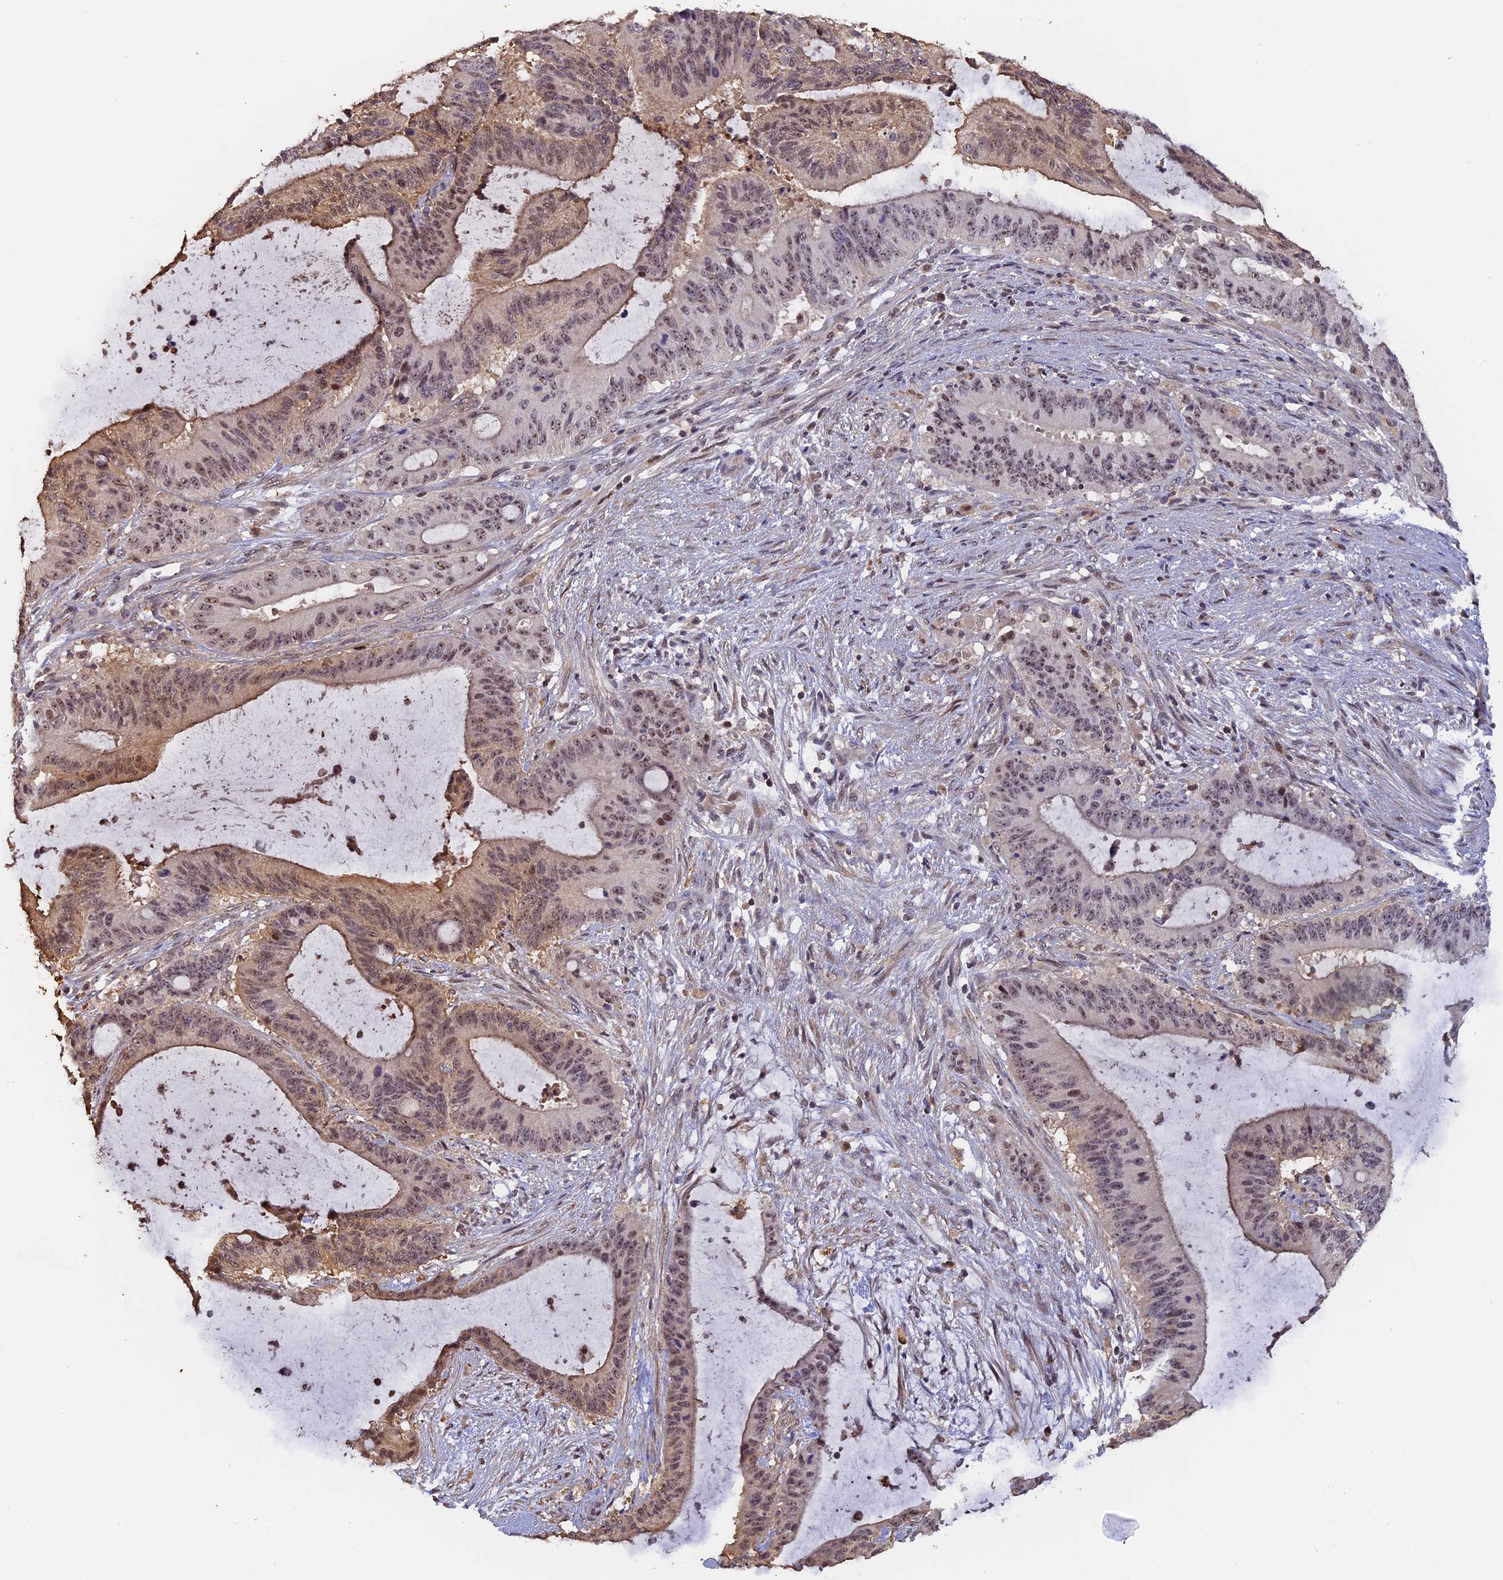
{"staining": {"intensity": "moderate", "quantity": ">75%", "location": "cytoplasmic/membranous,nuclear"}, "tissue": "liver cancer", "cell_type": "Tumor cells", "image_type": "cancer", "snomed": [{"axis": "morphology", "description": "Normal tissue, NOS"}, {"axis": "morphology", "description": "Cholangiocarcinoma"}, {"axis": "topography", "description": "Liver"}, {"axis": "topography", "description": "Peripheral nerve tissue"}], "caption": "IHC (DAB) staining of liver cancer exhibits moderate cytoplasmic/membranous and nuclear protein expression in about >75% of tumor cells. Immunohistochemistry (ihc) stains the protein of interest in brown and the nuclei are stained blue.", "gene": "FAM98C", "patient": {"sex": "female", "age": 73}}